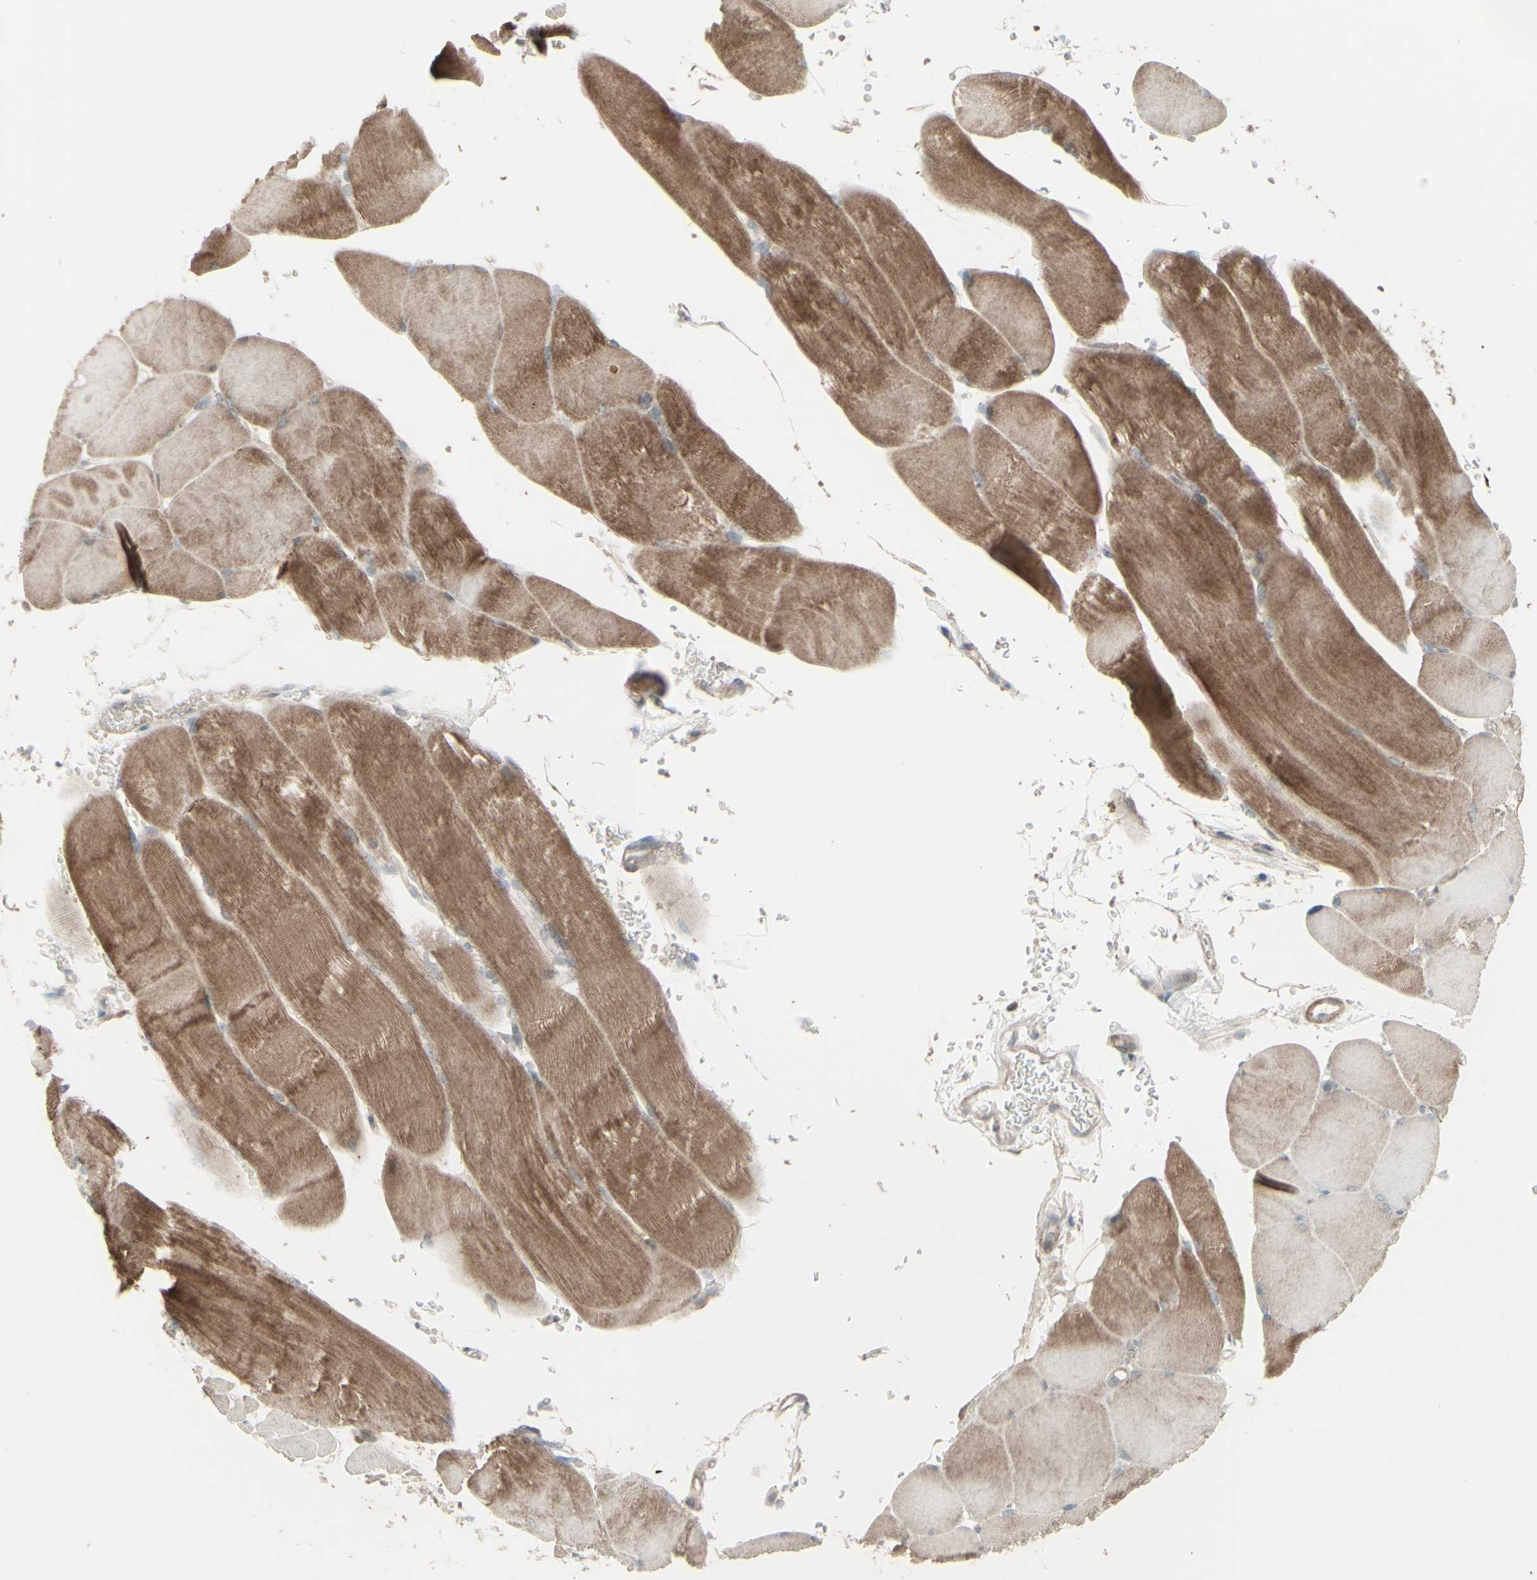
{"staining": {"intensity": "moderate", "quantity": ">75%", "location": "cytoplasmic/membranous"}, "tissue": "skeletal muscle", "cell_type": "Myocytes", "image_type": "normal", "snomed": [{"axis": "morphology", "description": "Normal tissue, NOS"}, {"axis": "topography", "description": "Skin"}, {"axis": "topography", "description": "Skeletal muscle"}], "caption": "Protein expression by immunohistochemistry shows moderate cytoplasmic/membranous staining in about >75% of myocytes in benign skeletal muscle. (DAB (3,3'-diaminobenzidine) = brown stain, brightfield microscopy at high magnification).", "gene": "GMNN", "patient": {"sex": "male", "age": 83}}